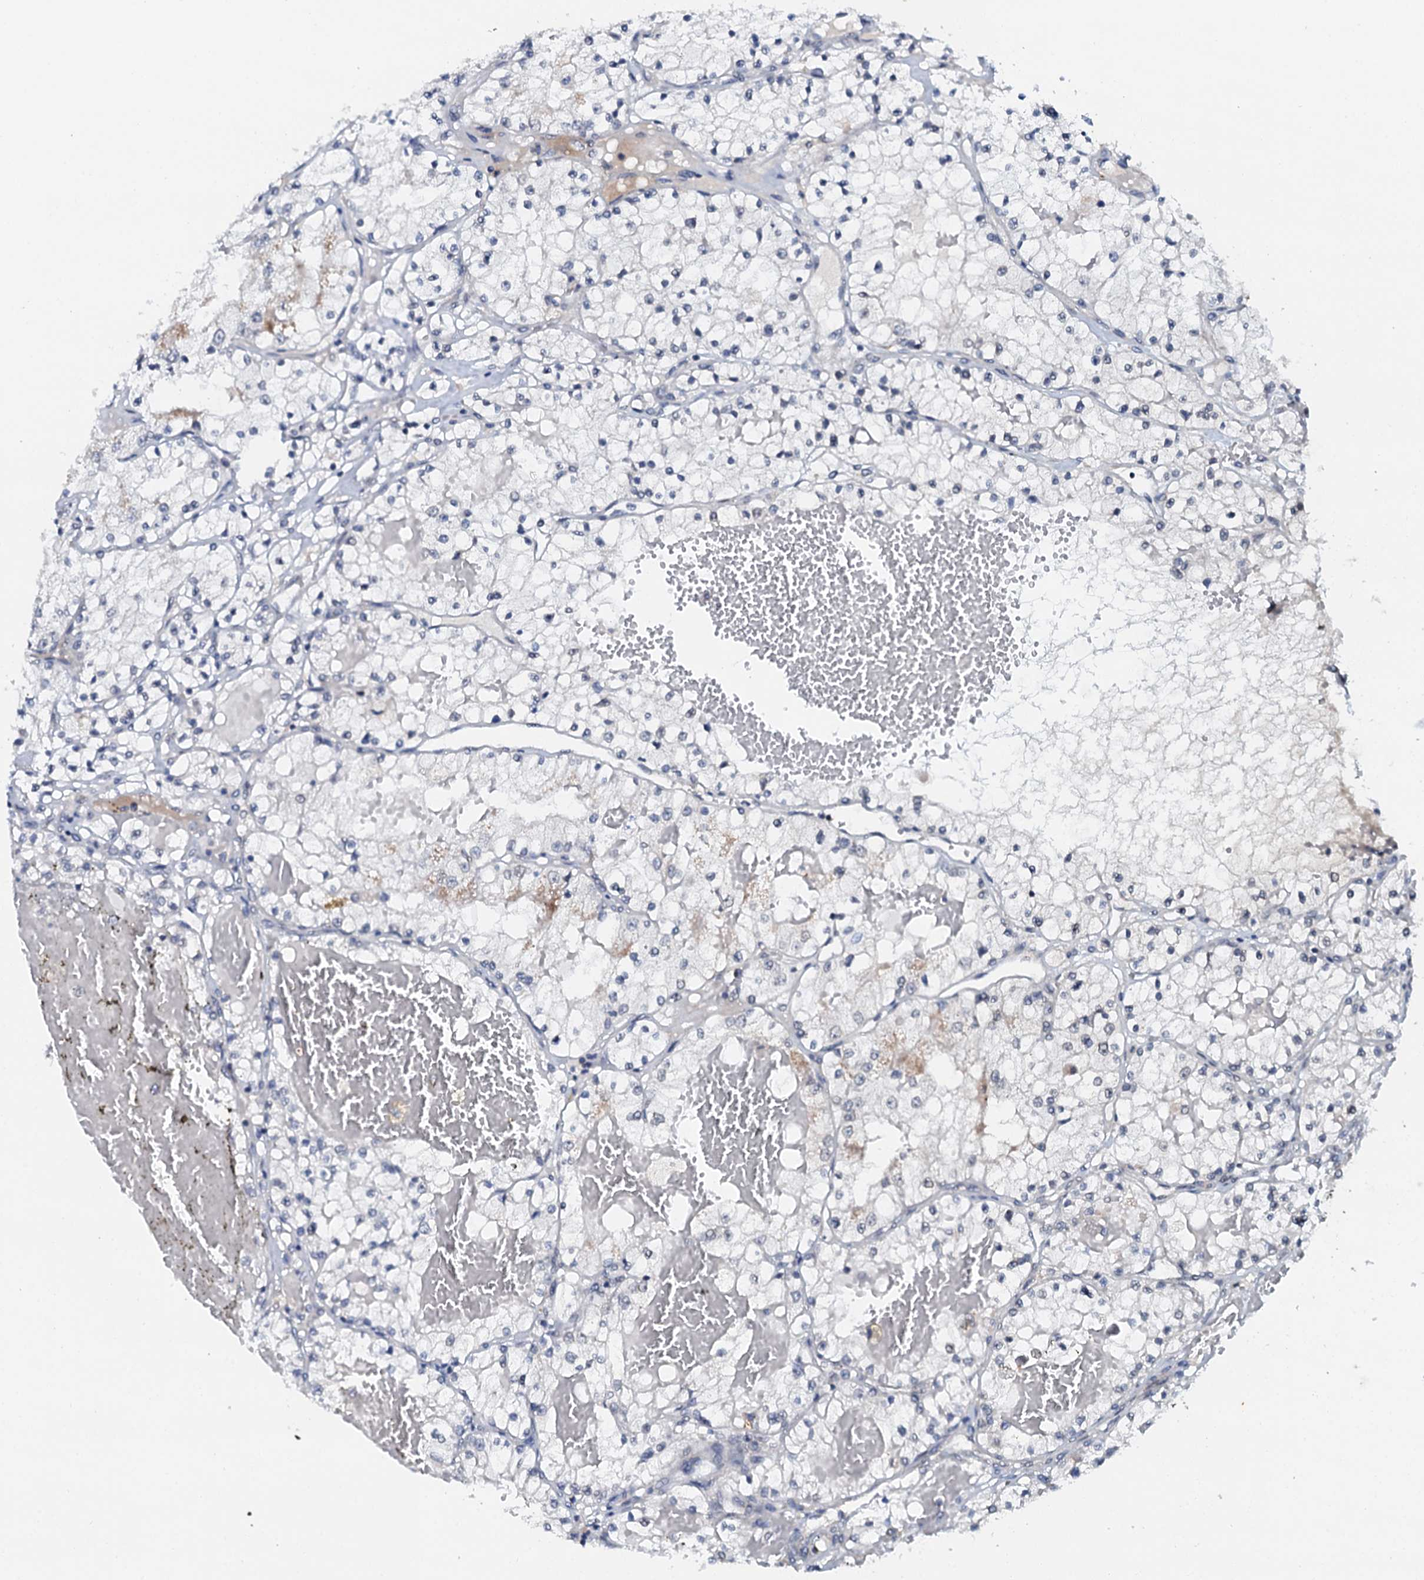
{"staining": {"intensity": "negative", "quantity": "none", "location": "none"}, "tissue": "renal cancer", "cell_type": "Tumor cells", "image_type": "cancer", "snomed": [{"axis": "morphology", "description": "Normal tissue, NOS"}, {"axis": "morphology", "description": "Adenocarcinoma, NOS"}, {"axis": "topography", "description": "Kidney"}], "caption": "This is an IHC micrograph of human renal cancer (adenocarcinoma). There is no staining in tumor cells.", "gene": "SNTA1", "patient": {"sex": "male", "age": 68}}